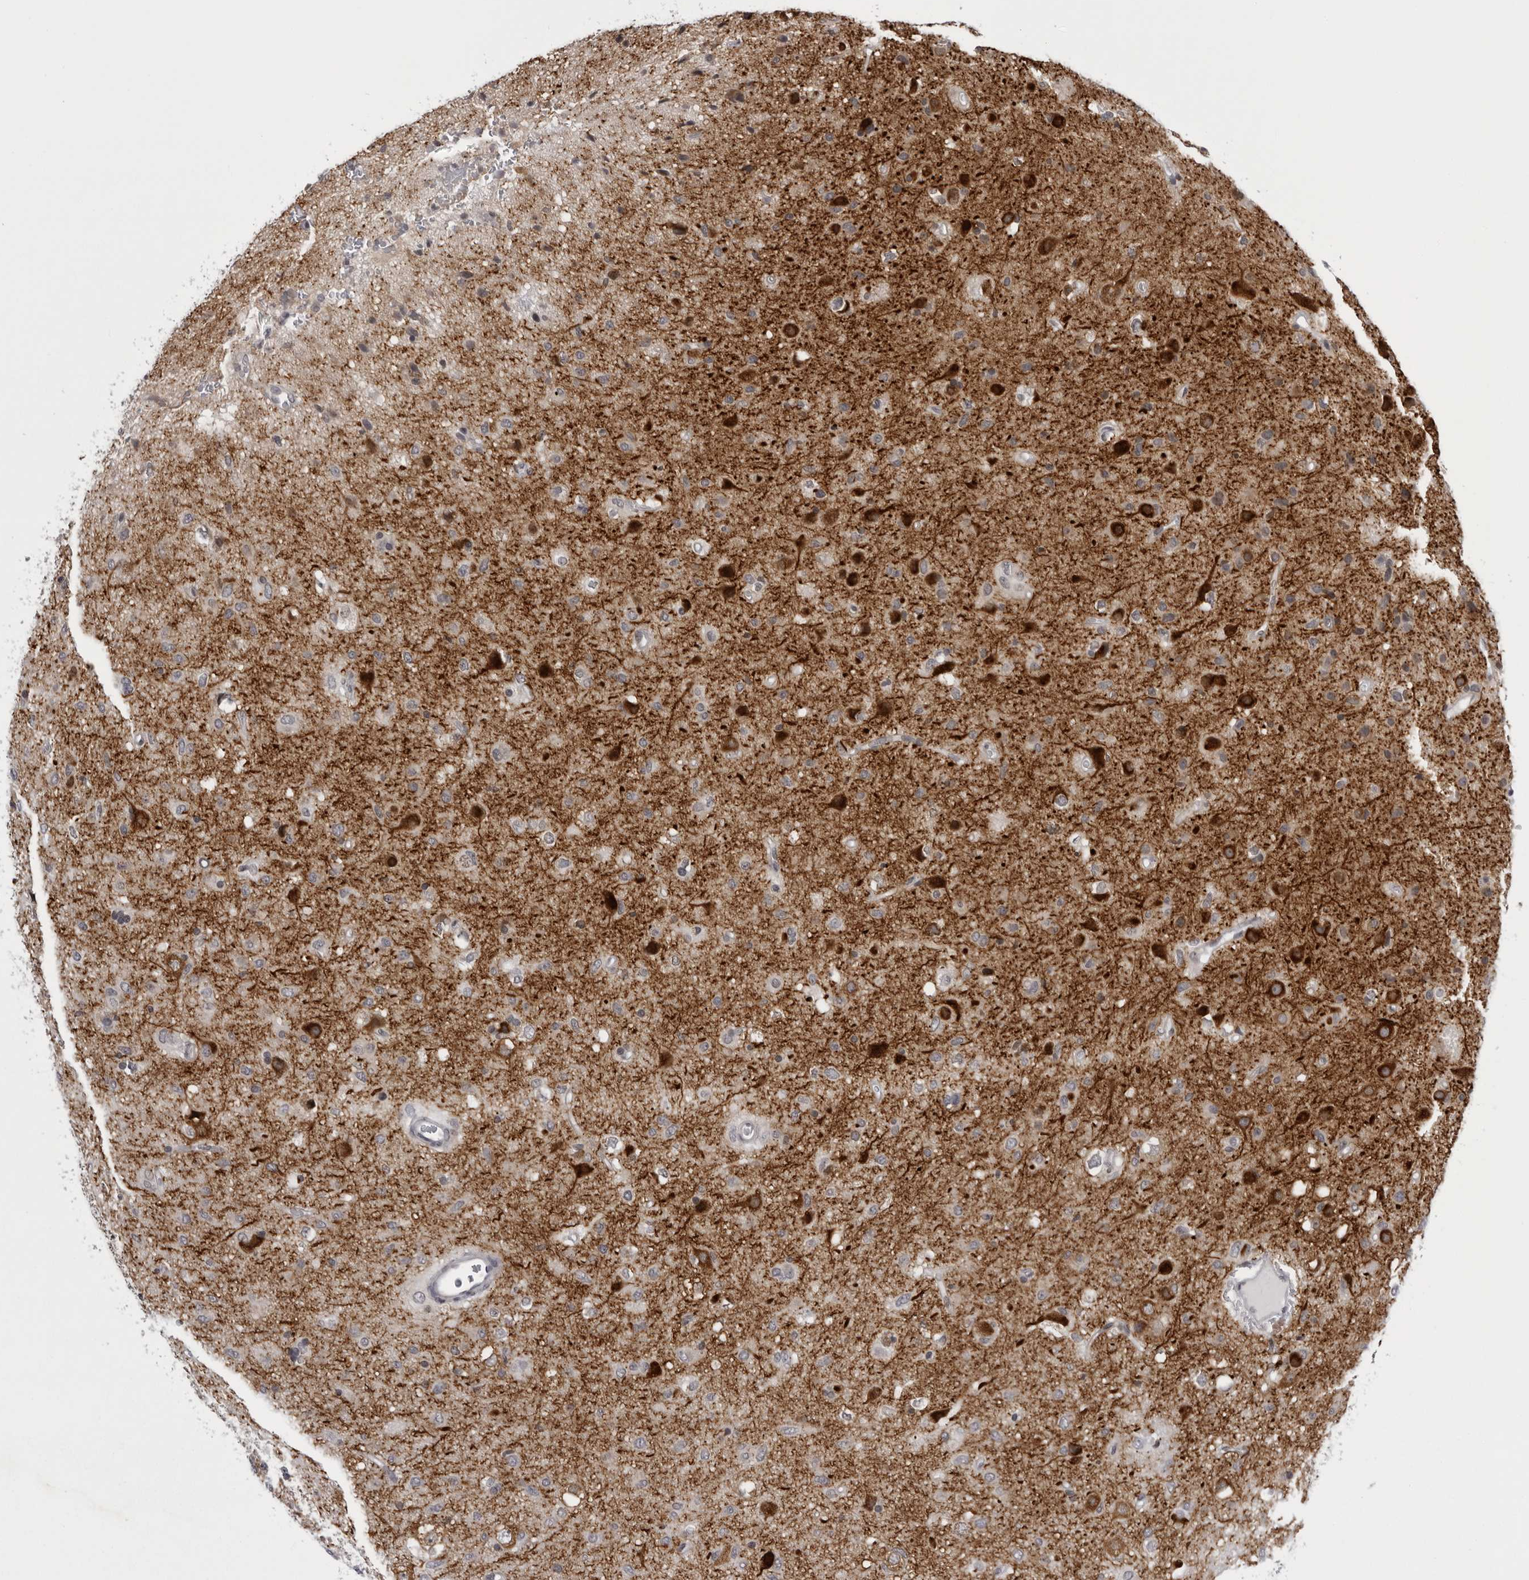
{"staining": {"intensity": "negative", "quantity": "none", "location": "none"}, "tissue": "glioma", "cell_type": "Tumor cells", "image_type": "cancer", "snomed": [{"axis": "morphology", "description": "Glioma, malignant, Low grade"}, {"axis": "topography", "description": "Brain"}], "caption": "Immunohistochemistry (IHC) image of human glioma stained for a protein (brown), which exhibits no positivity in tumor cells.", "gene": "CPT2", "patient": {"sex": "male", "age": 77}}